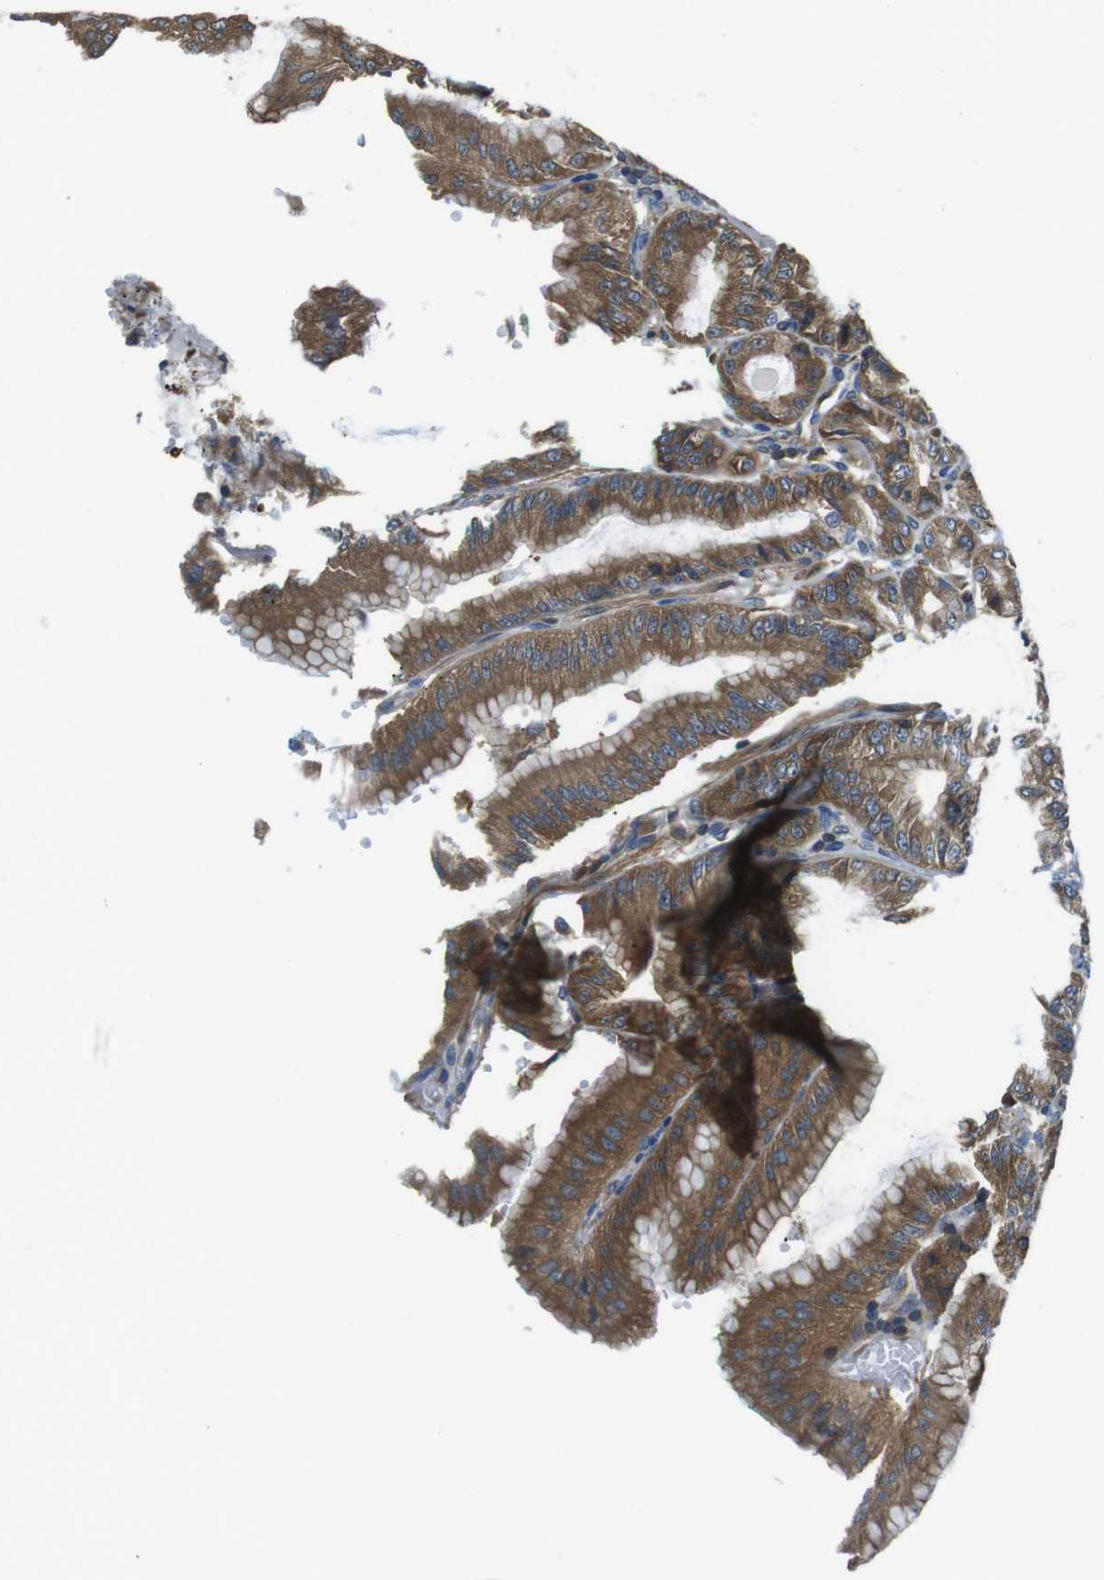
{"staining": {"intensity": "moderate", "quantity": ">75%", "location": "cytoplasmic/membranous"}, "tissue": "stomach", "cell_type": "Glandular cells", "image_type": "normal", "snomed": [{"axis": "morphology", "description": "Normal tissue, NOS"}, {"axis": "topography", "description": "Stomach, lower"}], "caption": "This is a photomicrograph of immunohistochemistry staining of benign stomach, which shows moderate staining in the cytoplasmic/membranous of glandular cells.", "gene": "TES", "patient": {"sex": "male", "age": 71}}